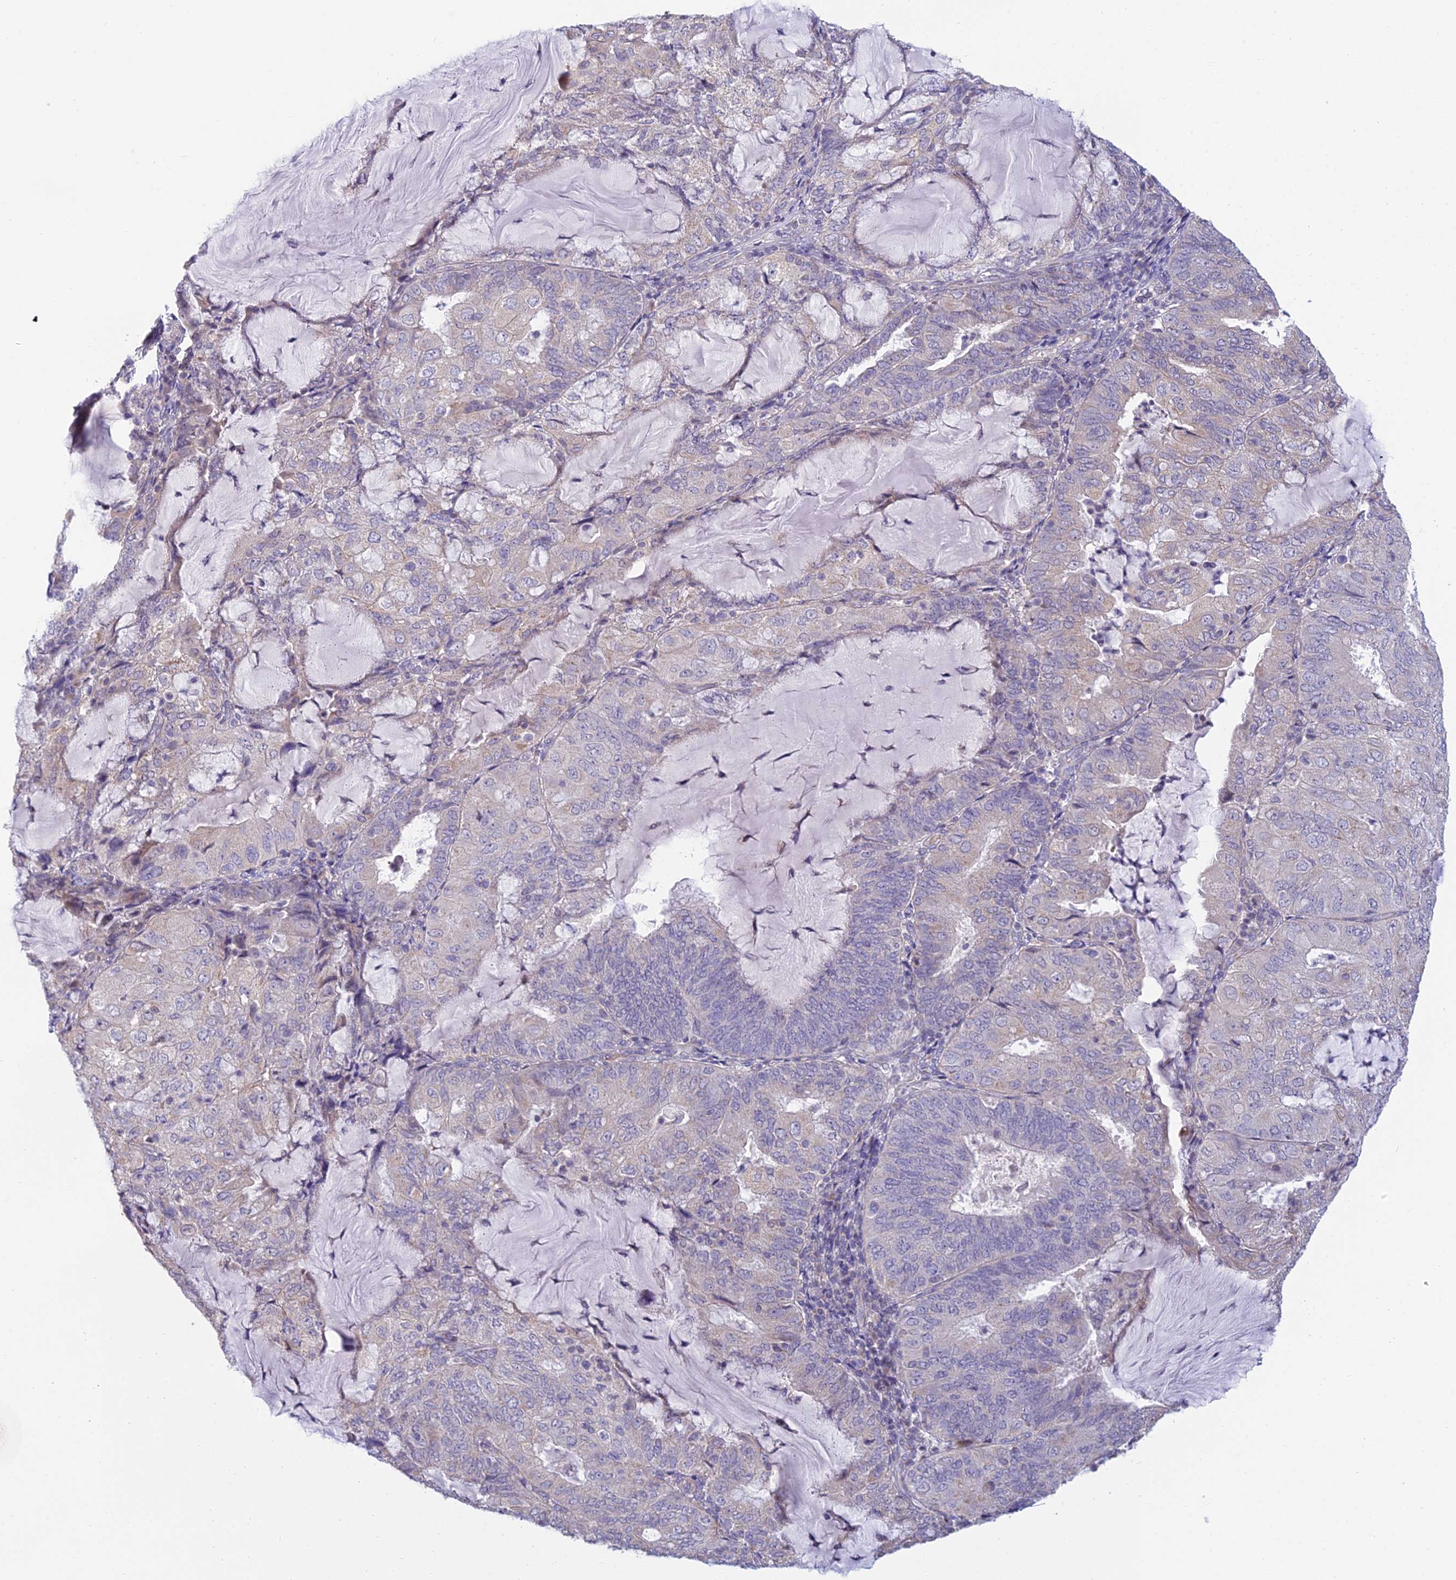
{"staining": {"intensity": "weak", "quantity": "<25%", "location": "cytoplasmic/membranous"}, "tissue": "endometrial cancer", "cell_type": "Tumor cells", "image_type": "cancer", "snomed": [{"axis": "morphology", "description": "Adenocarcinoma, NOS"}, {"axis": "topography", "description": "Endometrium"}], "caption": "Image shows no protein positivity in tumor cells of endometrial cancer (adenocarcinoma) tissue.", "gene": "CFAP206", "patient": {"sex": "female", "age": 81}}